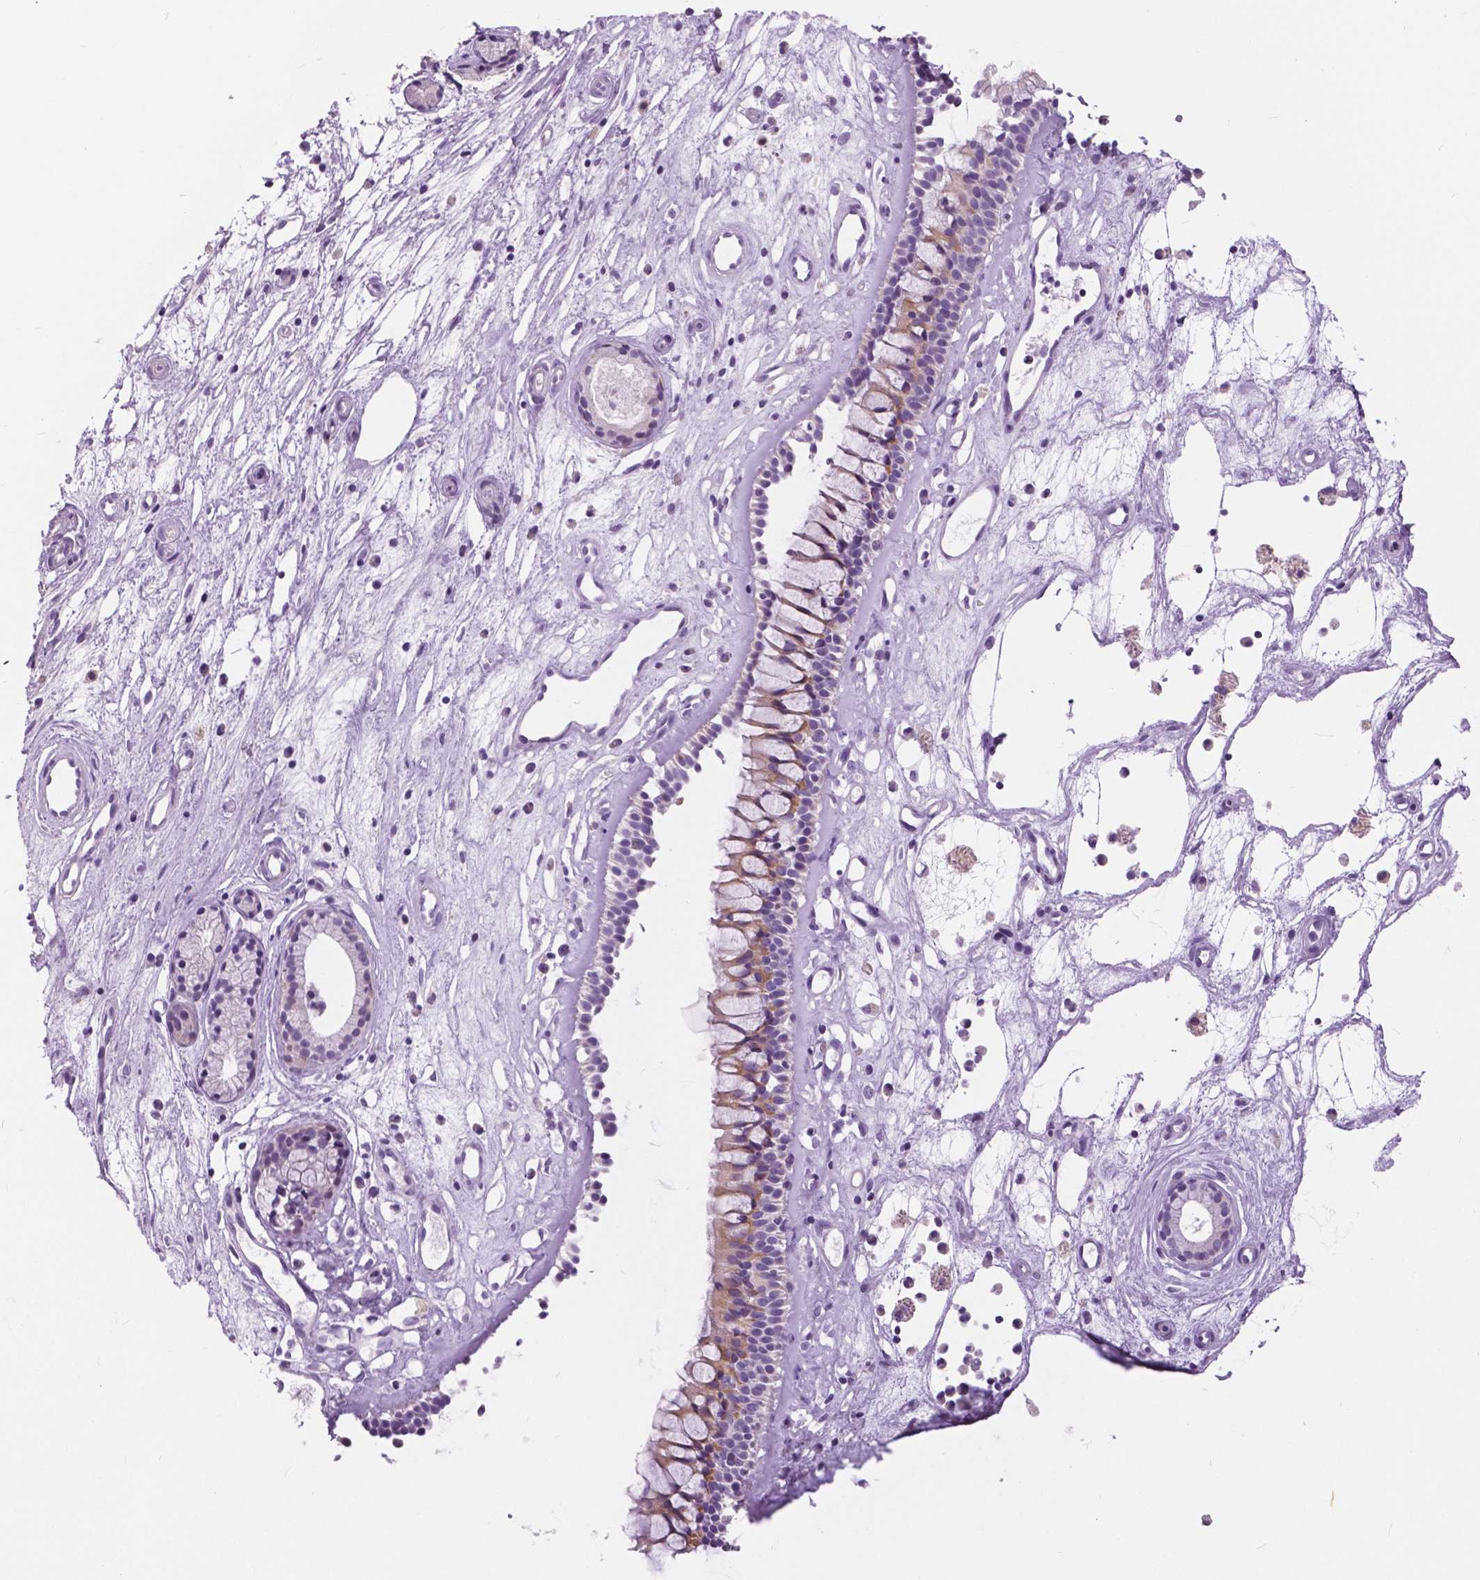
{"staining": {"intensity": "weak", "quantity": "25%-75%", "location": "cytoplasmic/membranous"}, "tissue": "nasopharynx", "cell_type": "Respiratory epithelial cells", "image_type": "normal", "snomed": [{"axis": "morphology", "description": "Normal tissue, NOS"}, {"axis": "topography", "description": "Nasopharynx"}], "caption": "There is low levels of weak cytoplasmic/membranous positivity in respiratory epithelial cells of benign nasopharynx, as demonstrated by immunohistochemical staining (brown color).", "gene": "TP53TG5", "patient": {"sex": "female", "age": 52}}